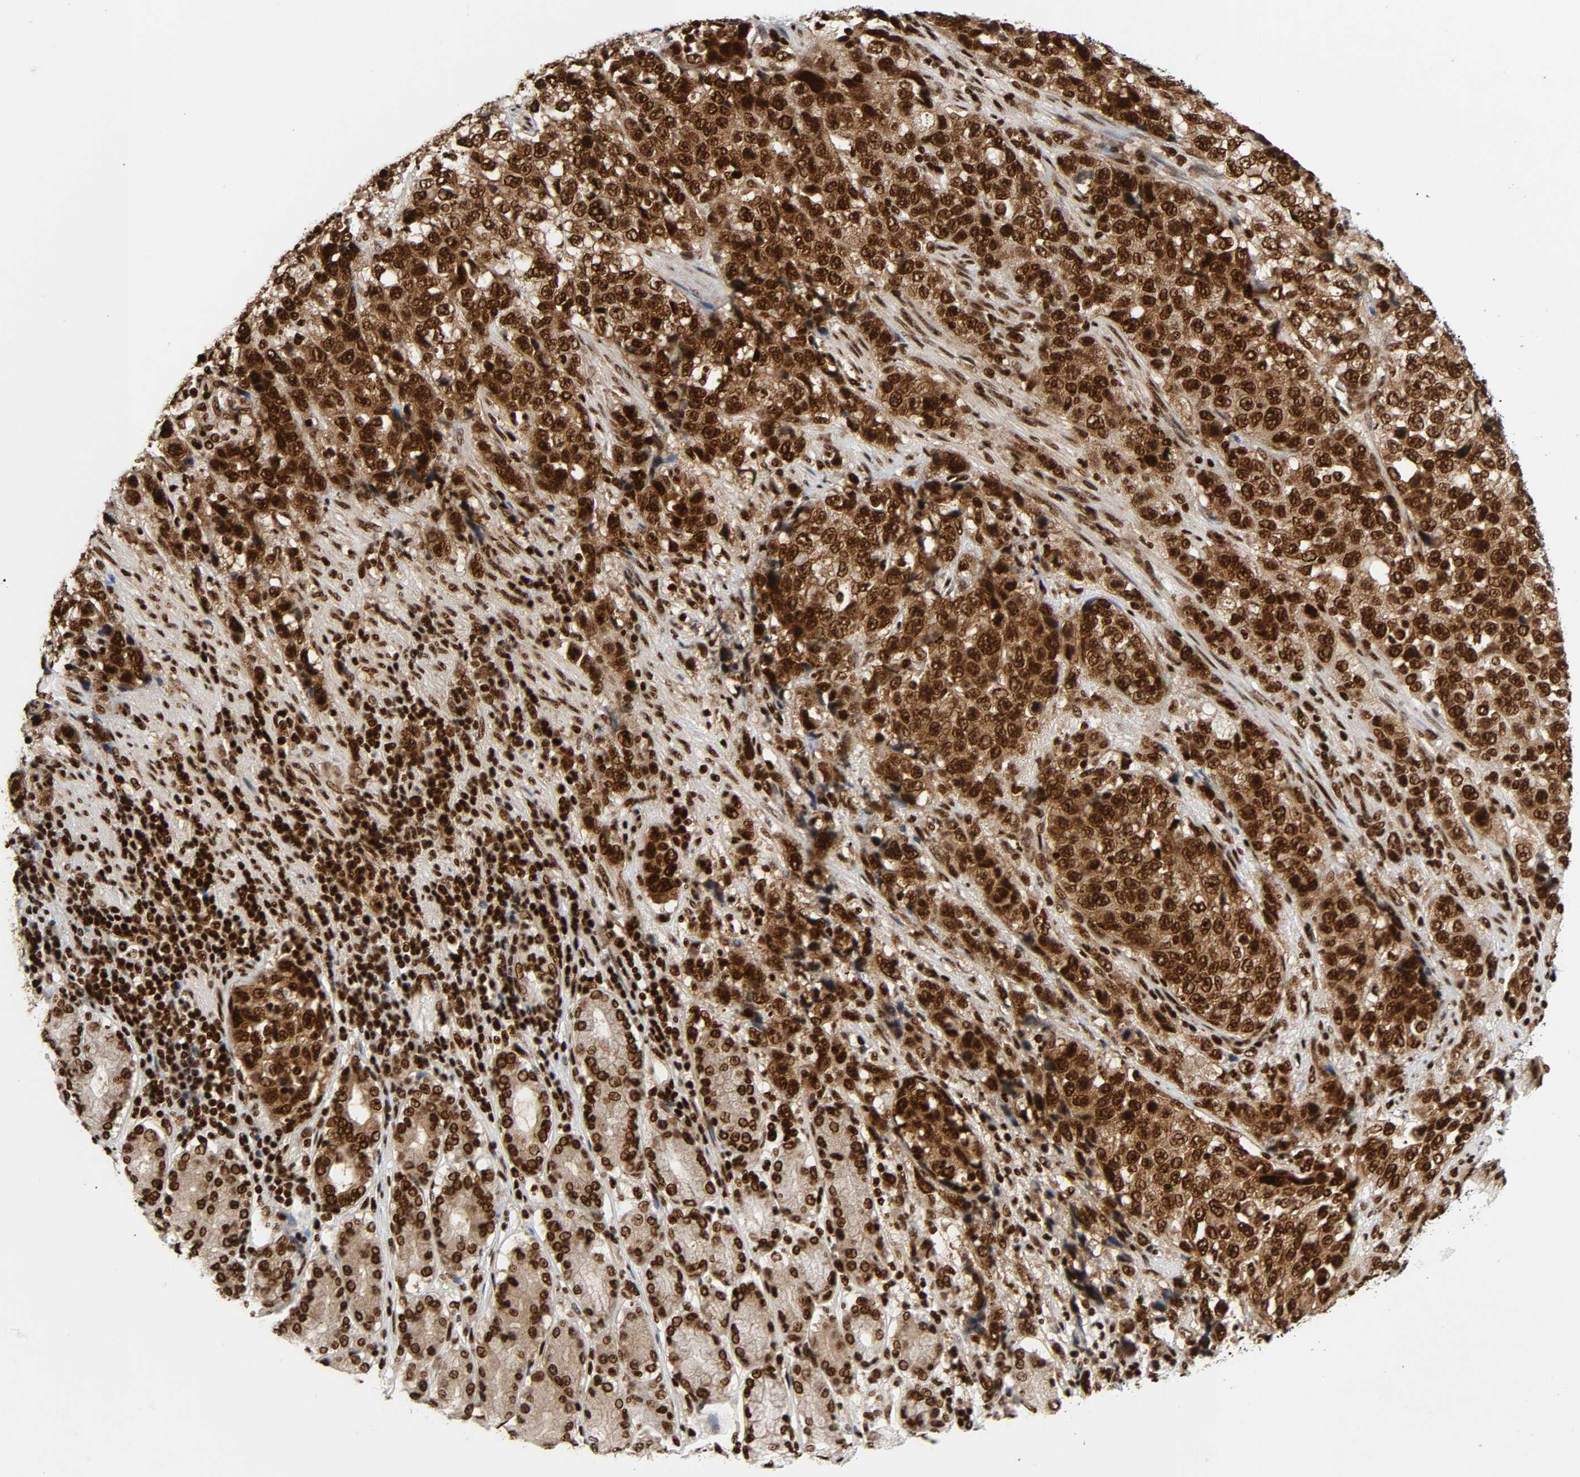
{"staining": {"intensity": "strong", "quantity": ">75%", "location": "nuclear"}, "tissue": "stomach cancer", "cell_type": "Tumor cells", "image_type": "cancer", "snomed": [{"axis": "morphology", "description": "Normal tissue, NOS"}, {"axis": "morphology", "description": "Adenocarcinoma, NOS"}, {"axis": "topography", "description": "Stomach"}], "caption": "An image of human adenocarcinoma (stomach) stained for a protein demonstrates strong nuclear brown staining in tumor cells. Ihc stains the protein of interest in brown and the nuclei are stained blue.", "gene": "NFYB", "patient": {"sex": "male", "age": 48}}